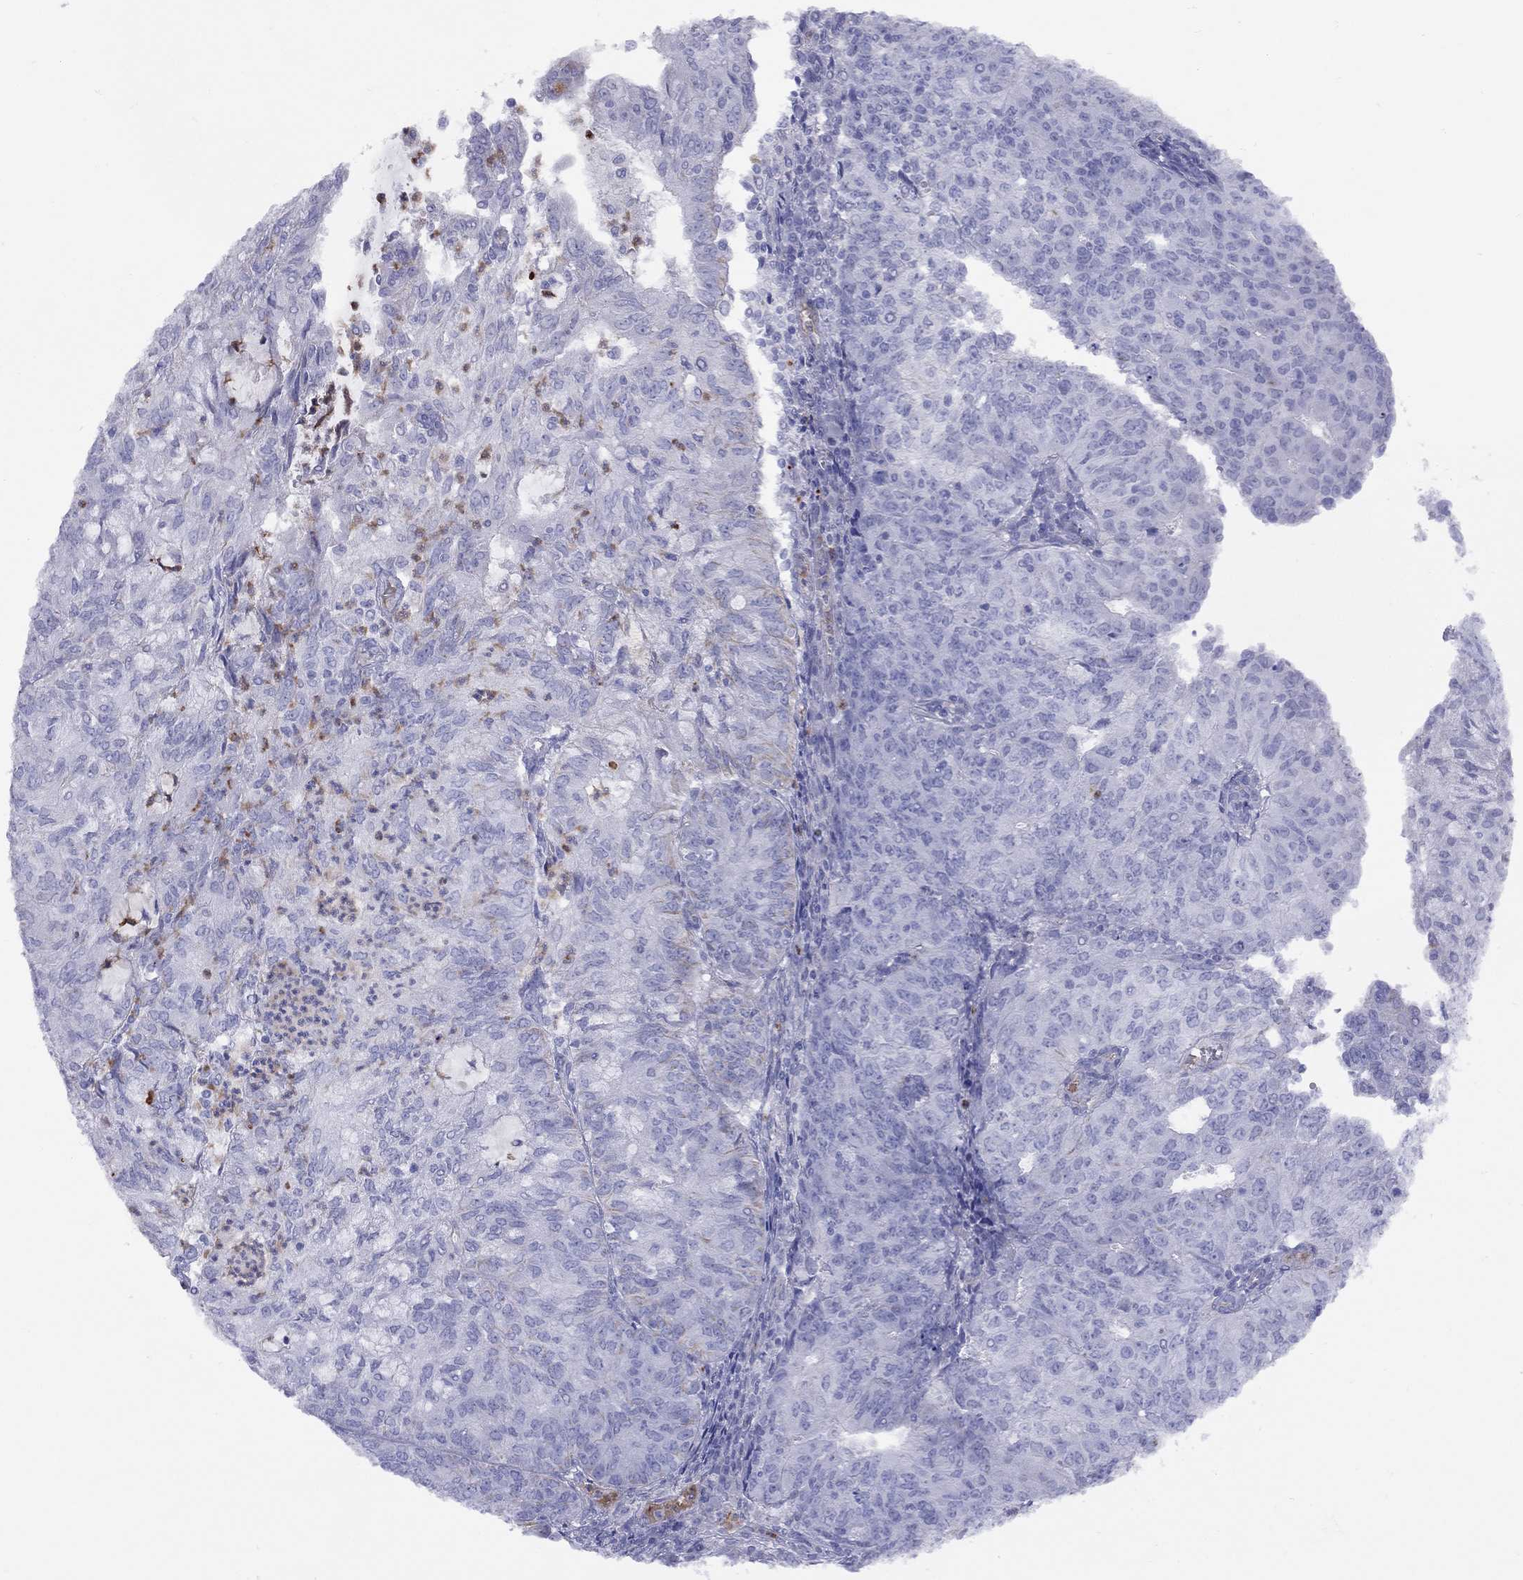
{"staining": {"intensity": "negative", "quantity": "none", "location": "none"}, "tissue": "endometrial cancer", "cell_type": "Tumor cells", "image_type": "cancer", "snomed": [{"axis": "morphology", "description": "Adenocarcinoma, NOS"}, {"axis": "topography", "description": "Endometrium"}], "caption": "The histopathology image reveals no staining of tumor cells in adenocarcinoma (endometrial).", "gene": "SPINT4", "patient": {"sex": "female", "age": 82}}